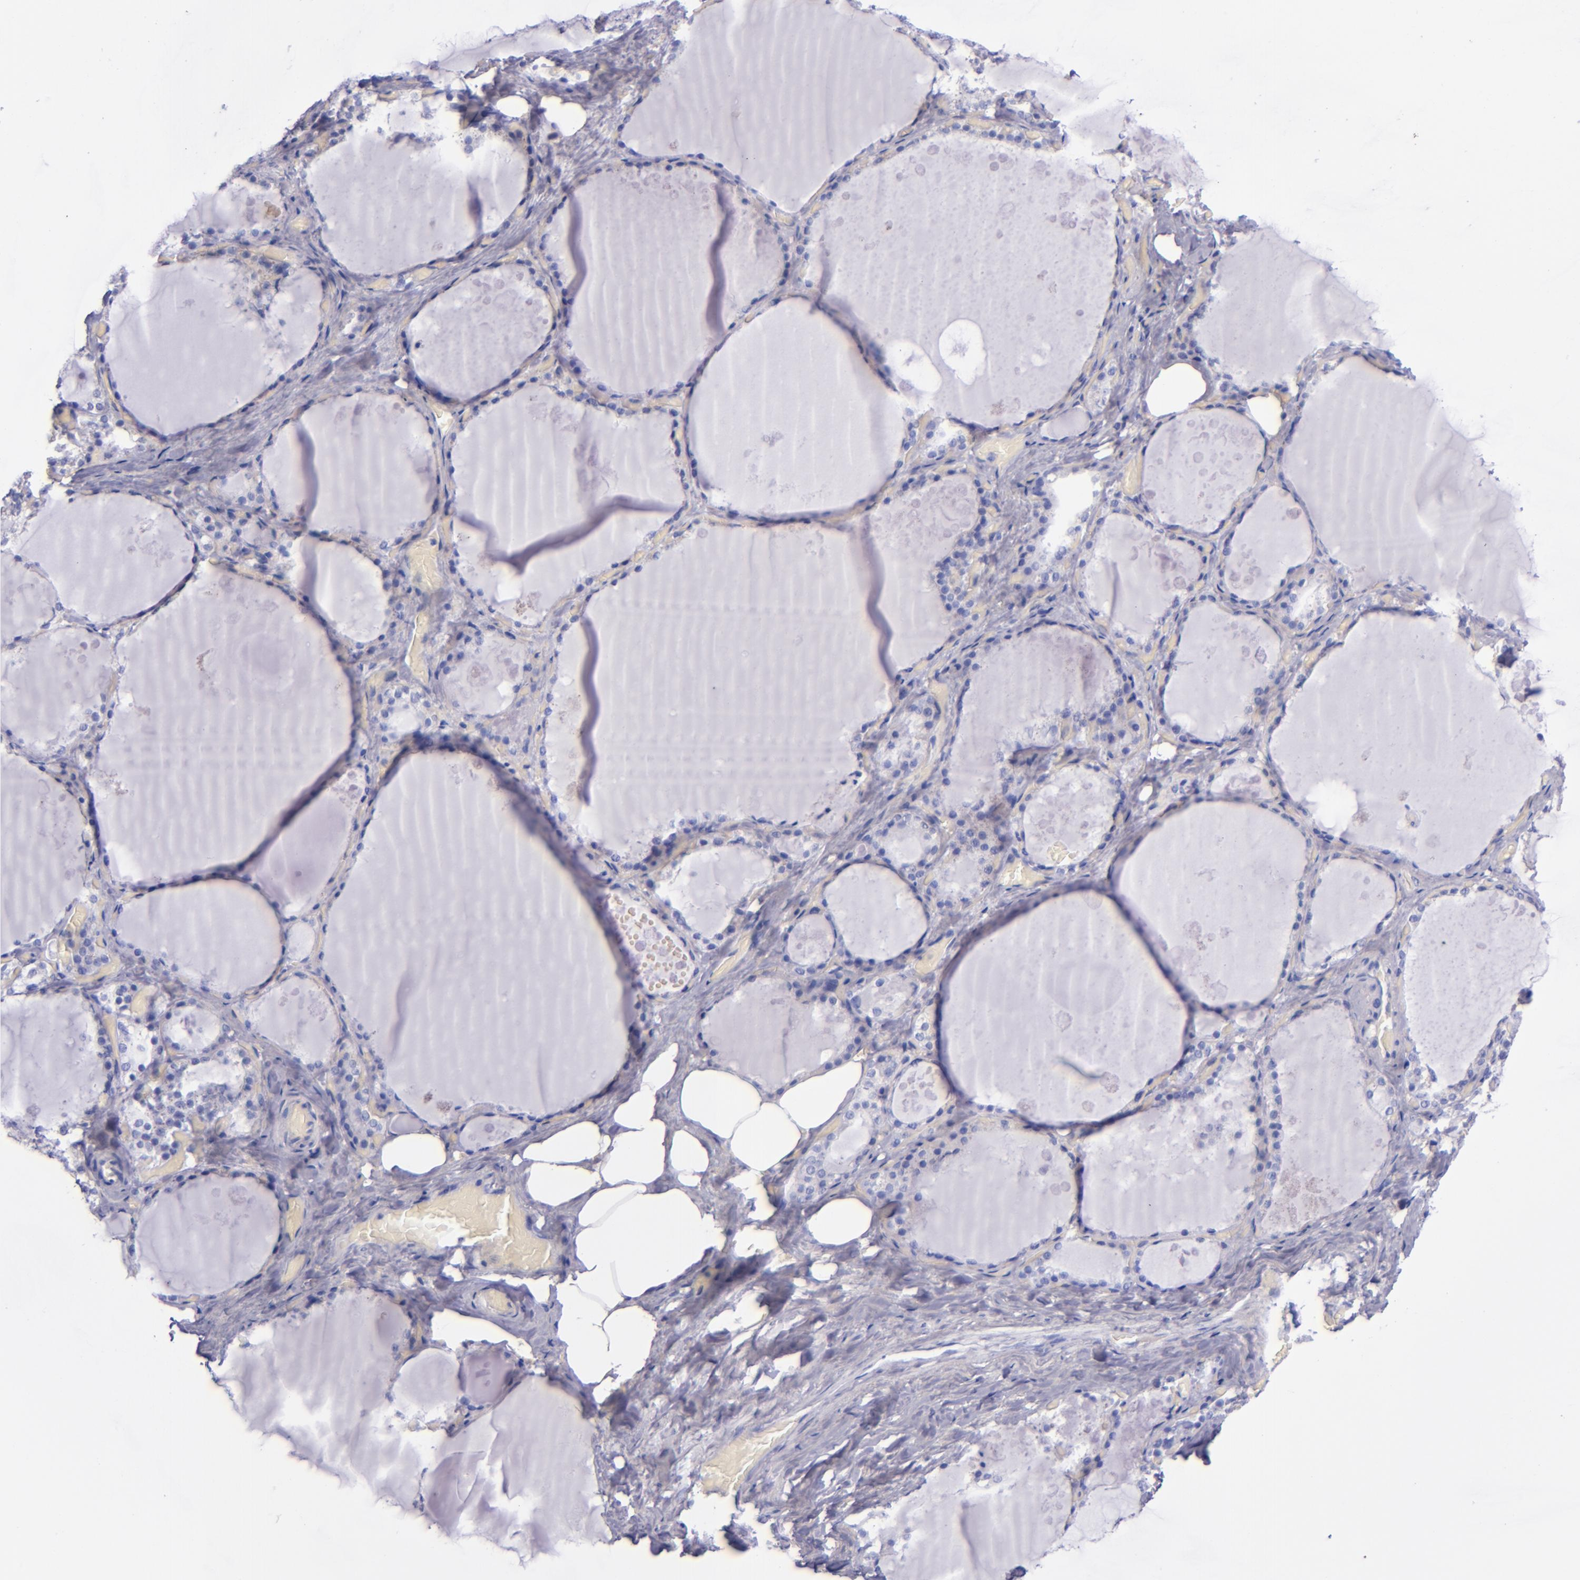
{"staining": {"intensity": "negative", "quantity": "none", "location": "none"}, "tissue": "thyroid gland", "cell_type": "Glandular cells", "image_type": "normal", "snomed": [{"axis": "morphology", "description": "Normal tissue, NOS"}, {"axis": "topography", "description": "Thyroid gland"}], "caption": "Immunohistochemical staining of normal thyroid gland shows no significant staining in glandular cells. (DAB (3,3'-diaminobenzidine) immunohistochemistry (IHC) with hematoxylin counter stain).", "gene": "LAG3", "patient": {"sex": "male", "age": 61}}